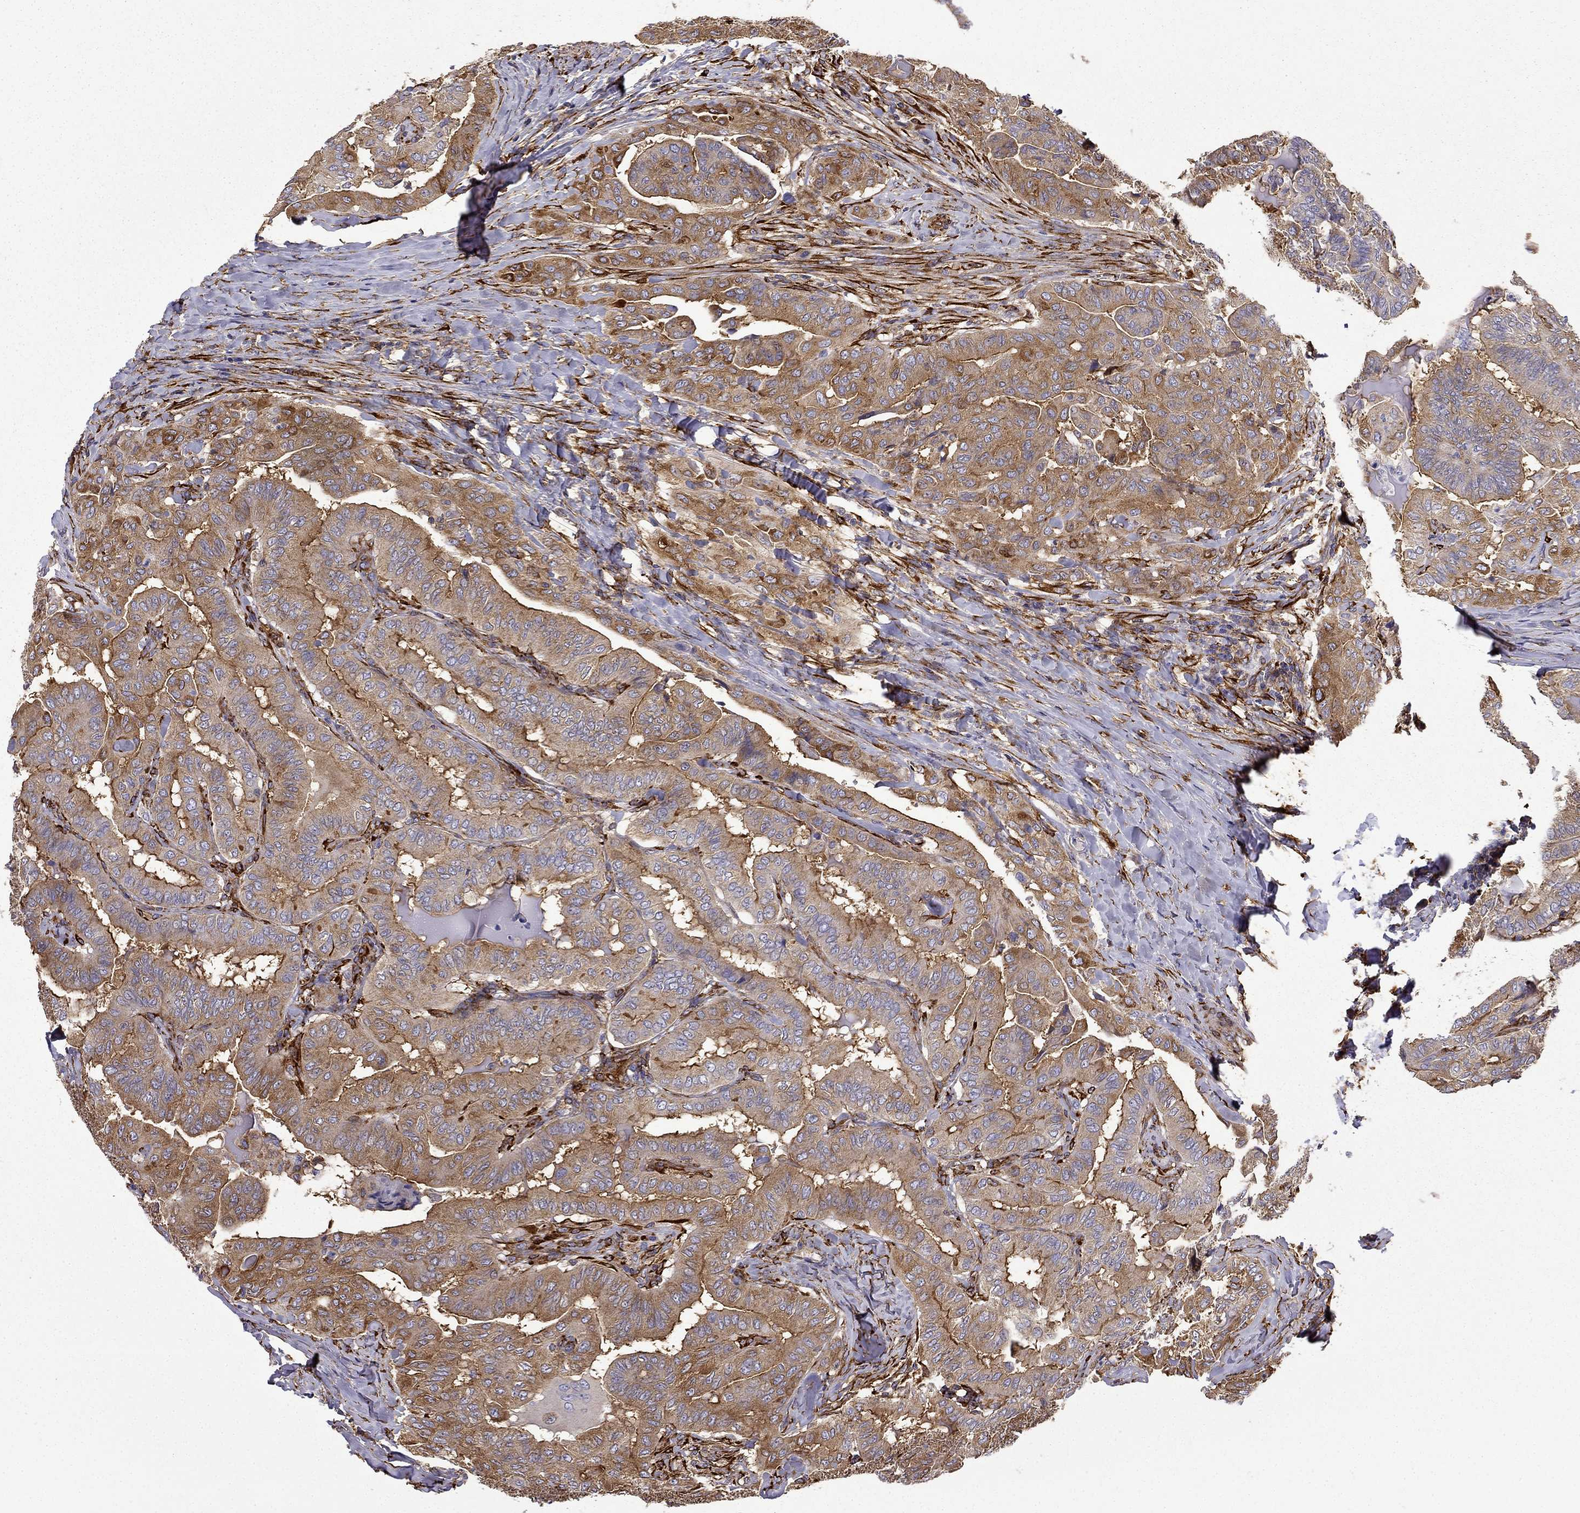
{"staining": {"intensity": "moderate", "quantity": ">75%", "location": "cytoplasmic/membranous"}, "tissue": "thyroid cancer", "cell_type": "Tumor cells", "image_type": "cancer", "snomed": [{"axis": "morphology", "description": "Papillary adenocarcinoma, NOS"}, {"axis": "topography", "description": "Thyroid gland"}], "caption": "Human thyroid cancer stained for a protein (brown) exhibits moderate cytoplasmic/membranous positive staining in about >75% of tumor cells.", "gene": "MAP4", "patient": {"sex": "female", "age": 68}}